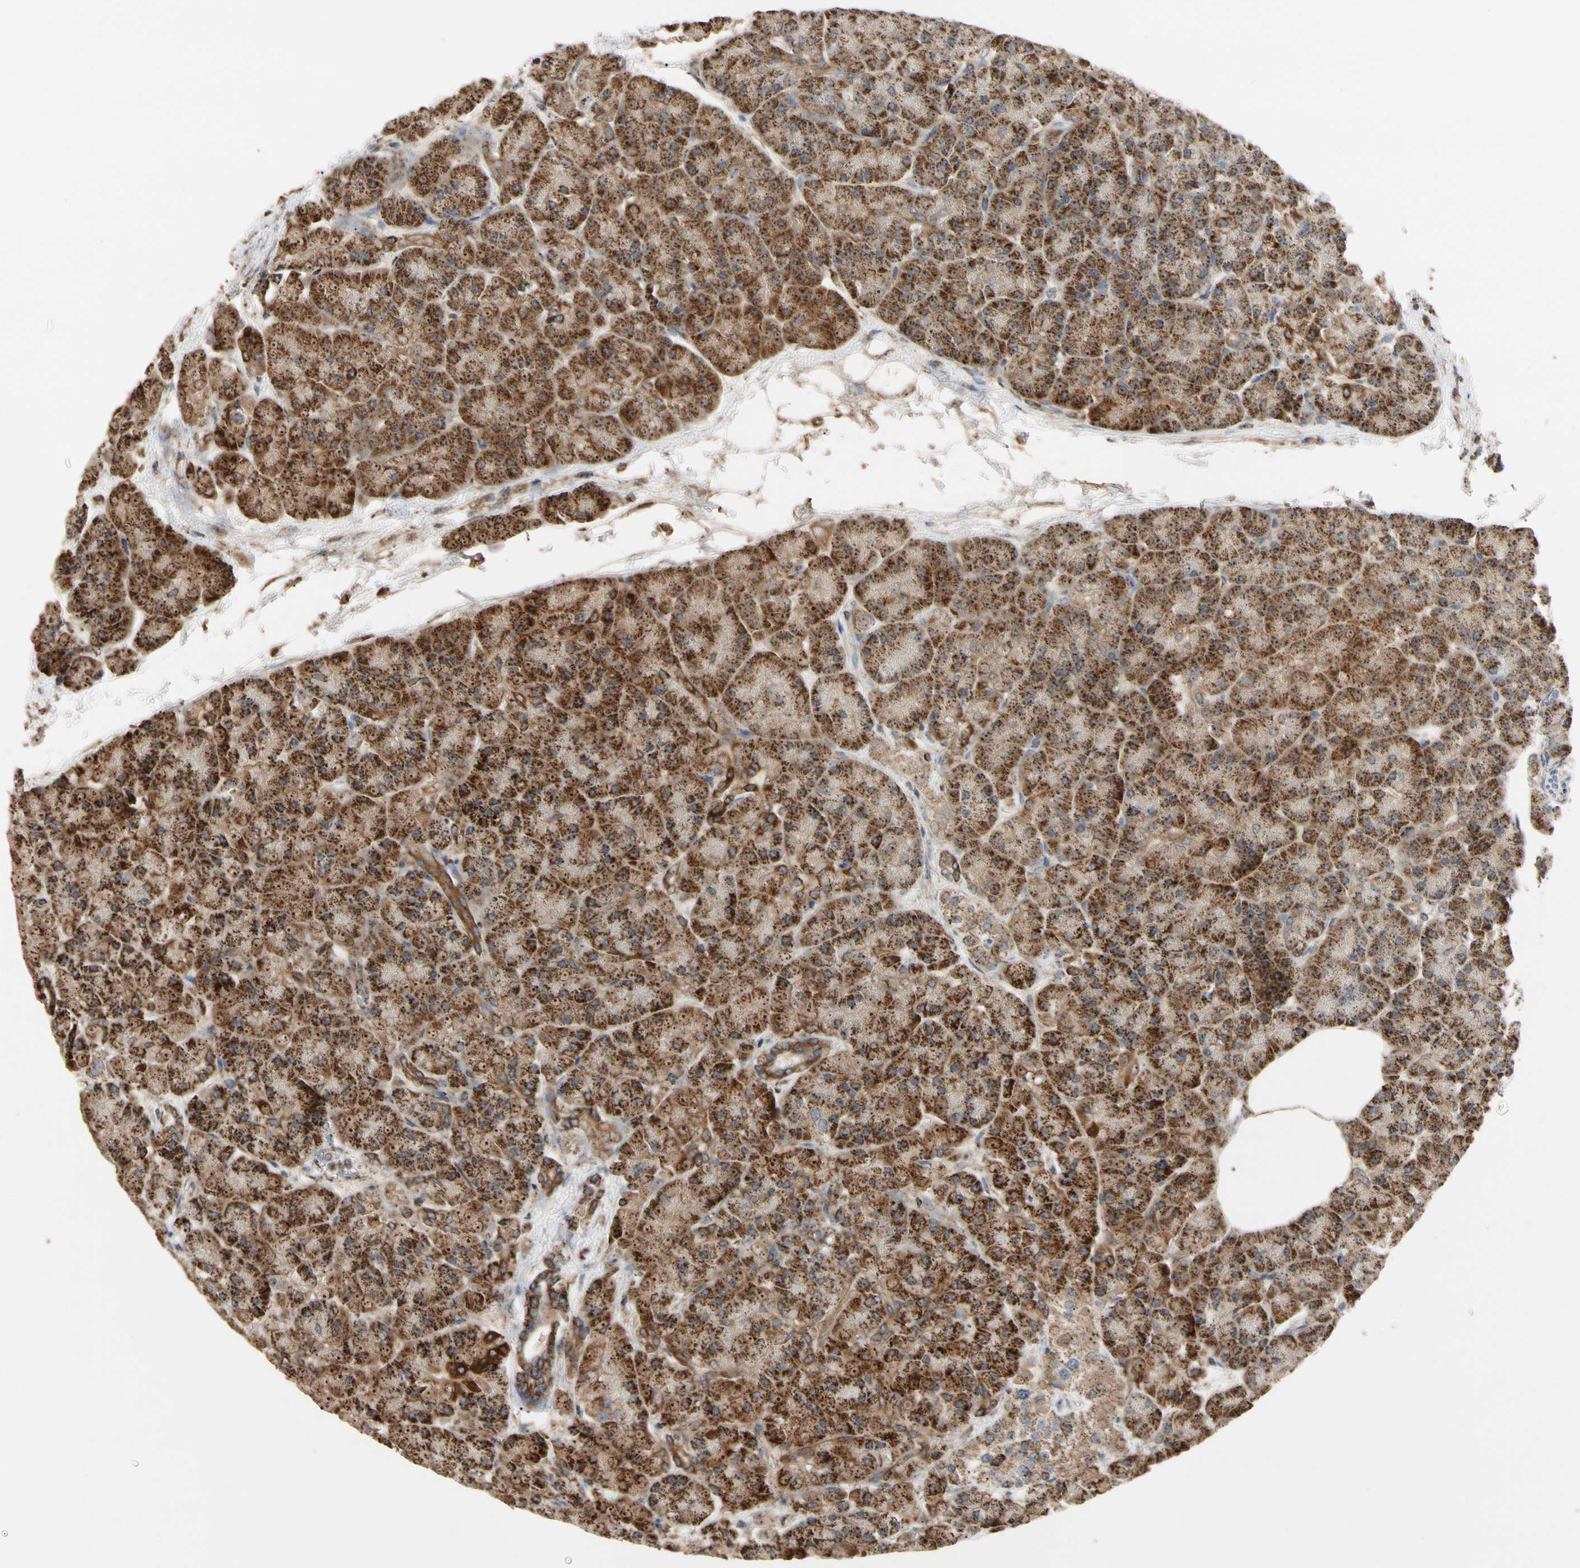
{"staining": {"intensity": "strong", "quantity": ">75%", "location": "cytoplasmic/membranous"}, "tissue": "pancreas", "cell_type": "Exocrine glandular cells", "image_type": "normal", "snomed": [{"axis": "morphology", "description": "Normal tissue, NOS"}, {"axis": "topography", "description": "Pancreas"}], "caption": "Immunohistochemistry (IHC) micrograph of benign human pancreas stained for a protein (brown), which shows high levels of strong cytoplasmic/membranous expression in about >75% of exocrine glandular cells.", "gene": "FAM110B", "patient": {"sex": "female", "age": 70}}